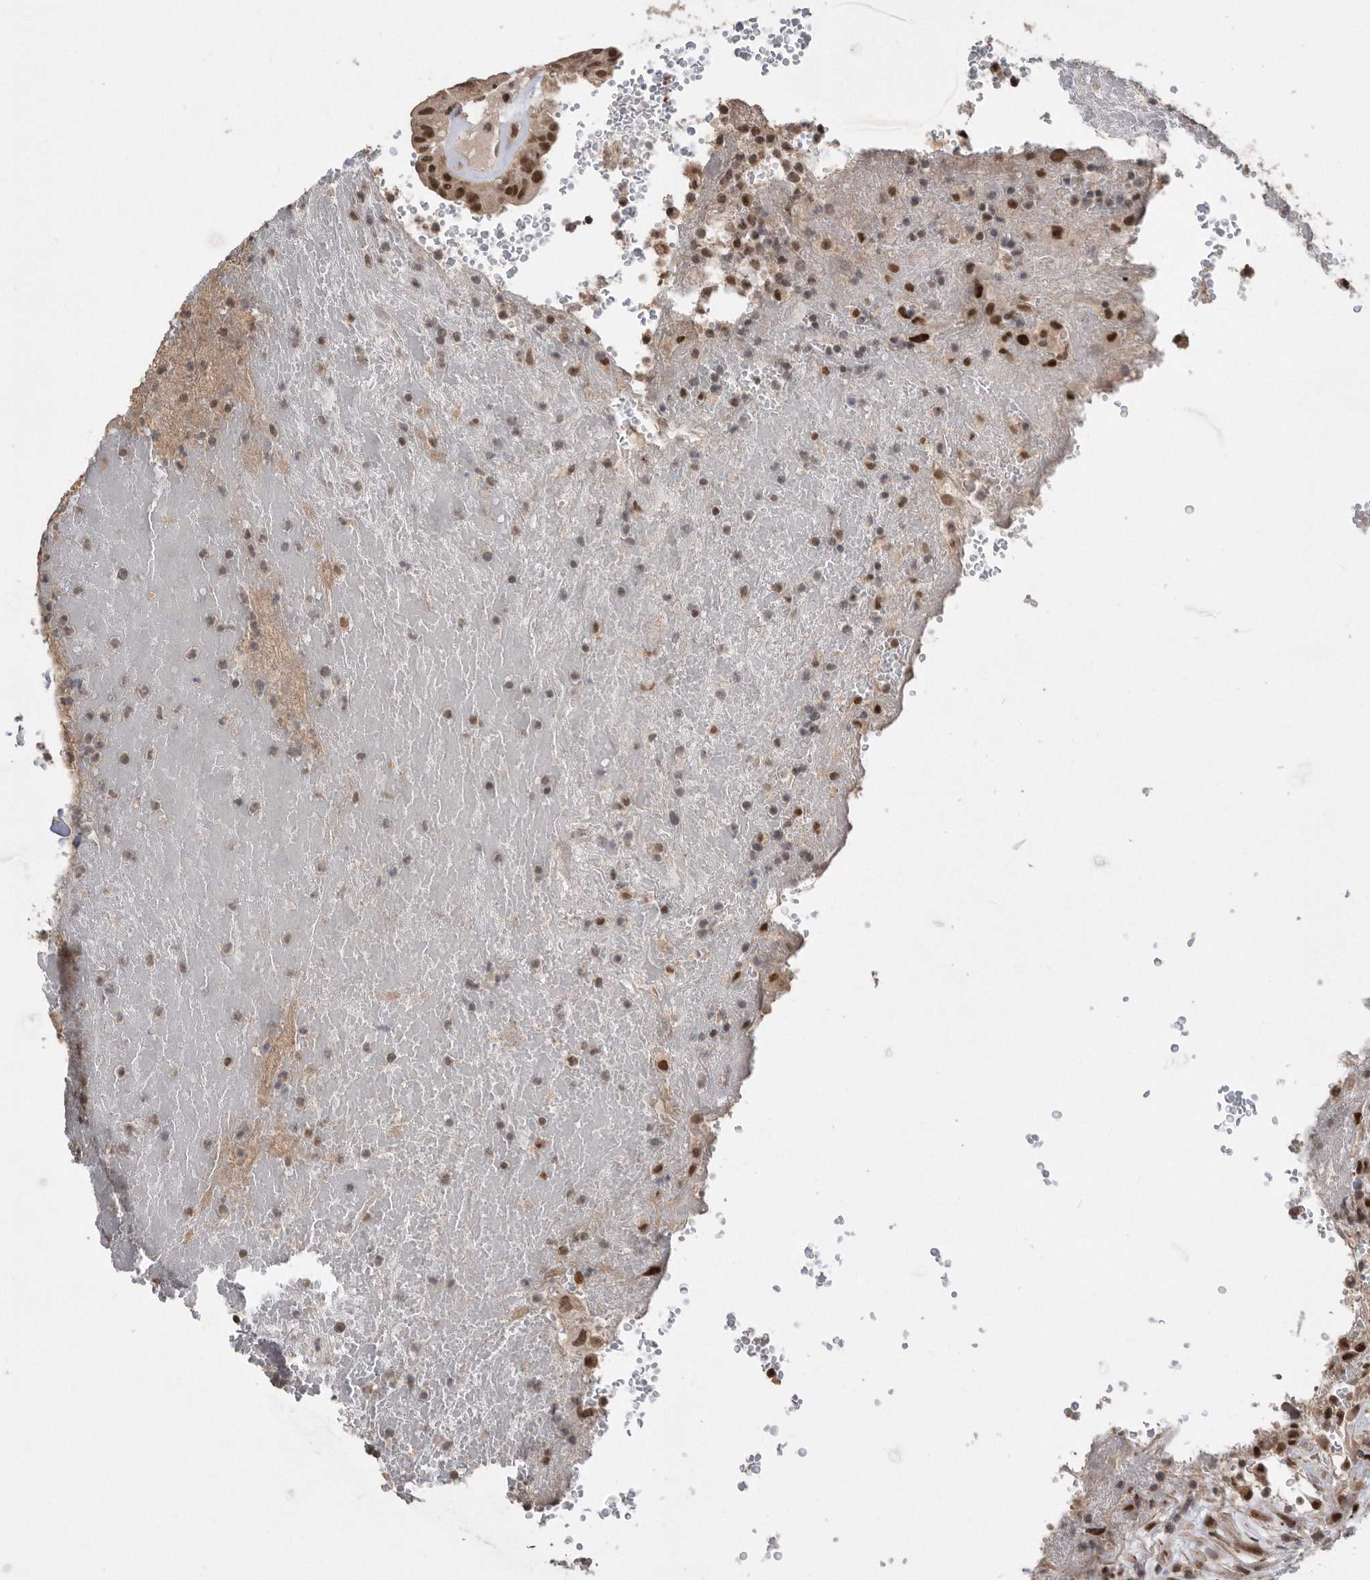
{"staining": {"intensity": "moderate", "quantity": ">75%", "location": "nuclear"}, "tissue": "thyroid cancer", "cell_type": "Tumor cells", "image_type": "cancer", "snomed": [{"axis": "morphology", "description": "Papillary adenocarcinoma, NOS"}, {"axis": "topography", "description": "Thyroid gland"}], "caption": "Thyroid papillary adenocarcinoma was stained to show a protein in brown. There is medium levels of moderate nuclear staining in approximately >75% of tumor cells.", "gene": "TDRD3", "patient": {"sex": "male", "age": 77}}